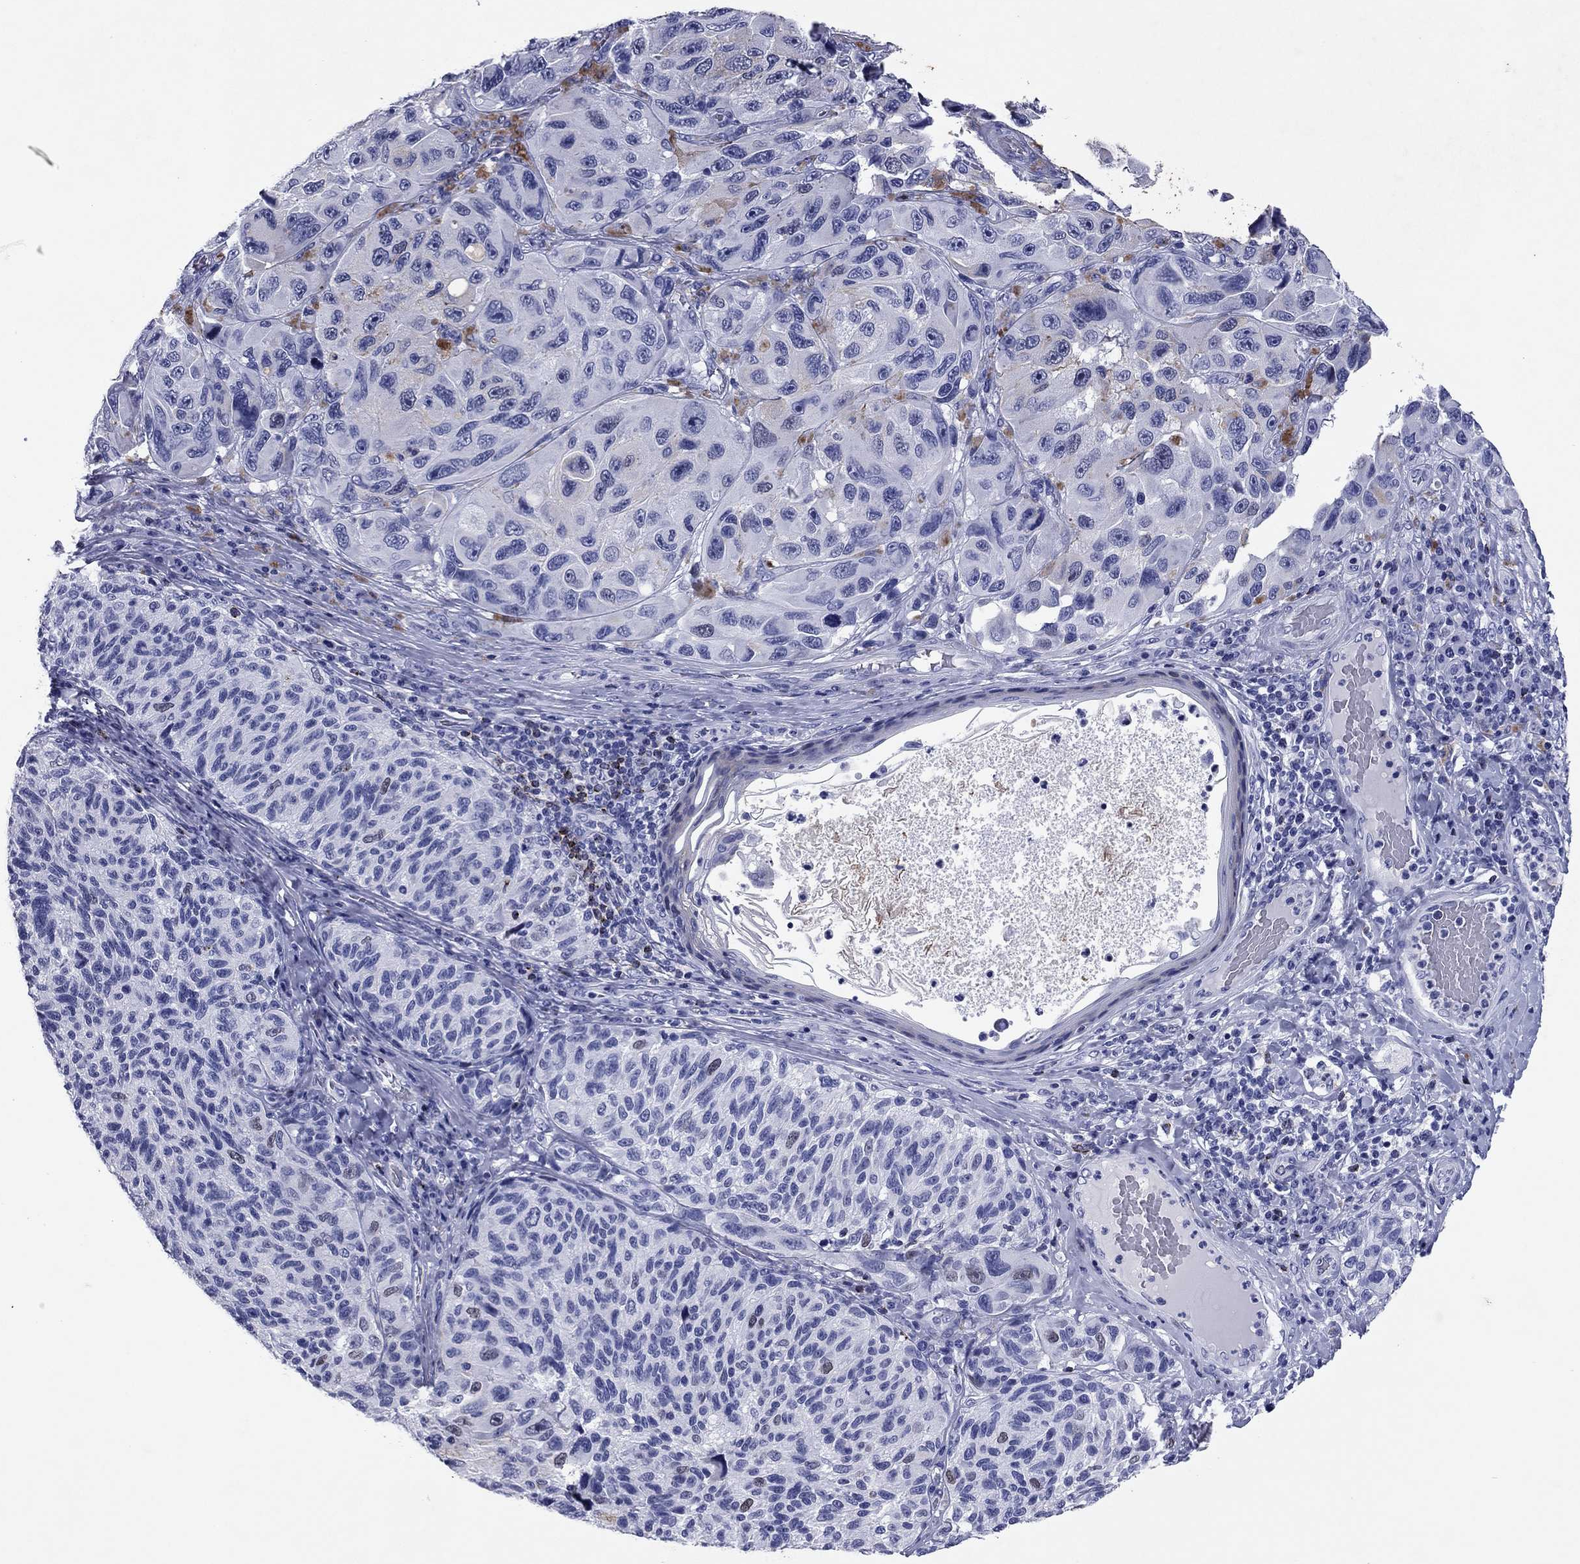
{"staining": {"intensity": "negative", "quantity": "none", "location": "none"}, "tissue": "melanoma", "cell_type": "Tumor cells", "image_type": "cancer", "snomed": [{"axis": "morphology", "description": "Malignant melanoma, NOS"}, {"axis": "topography", "description": "Skin"}], "caption": "There is no significant positivity in tumor cells of melanoma.", "gene": "GZMK", "patient": {"sex": "female", "age": 73}}